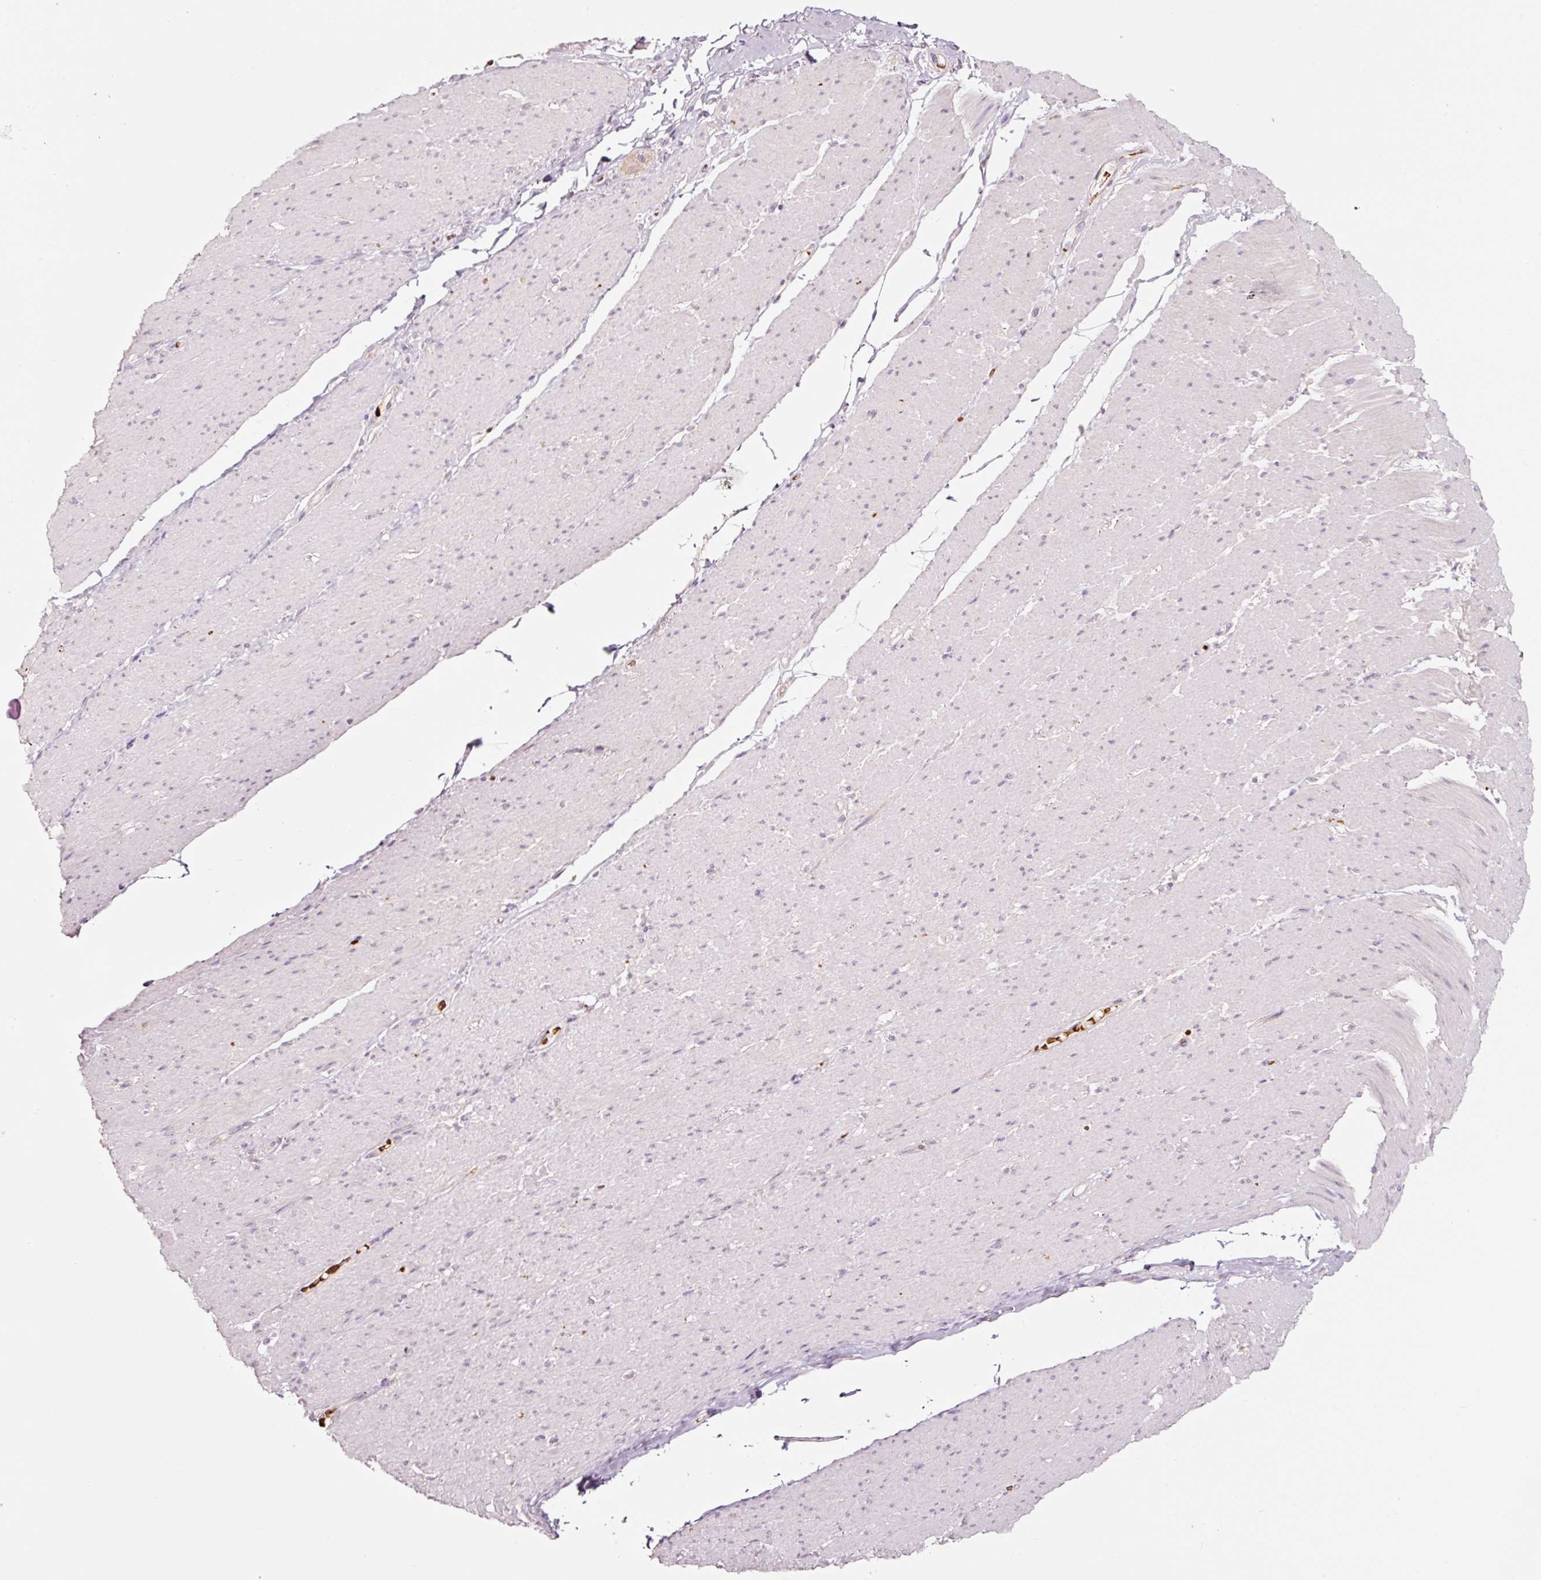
{"staining": {"intensity": "negative", "quantity": "none", "location": "none"}, "tissue": "smooth muscle", "cell_type": "Smooth muscle cells", "image_type": "normal", "snomed": [{"axis": "morphology", "description": "Normal tissue, NOS"}, {"axis": "topography", "description": "Smooth muscle"}, {"axis": "topography", "description": "Rectum"}], "caption": "Immunohistochemical staining of normal smooth muscle shows no significant staining in smooth muscle cells. Nuclei are stained in blue.", "gene": "LDHAL6B", "patient": {"sex": "male", "age": 53}}